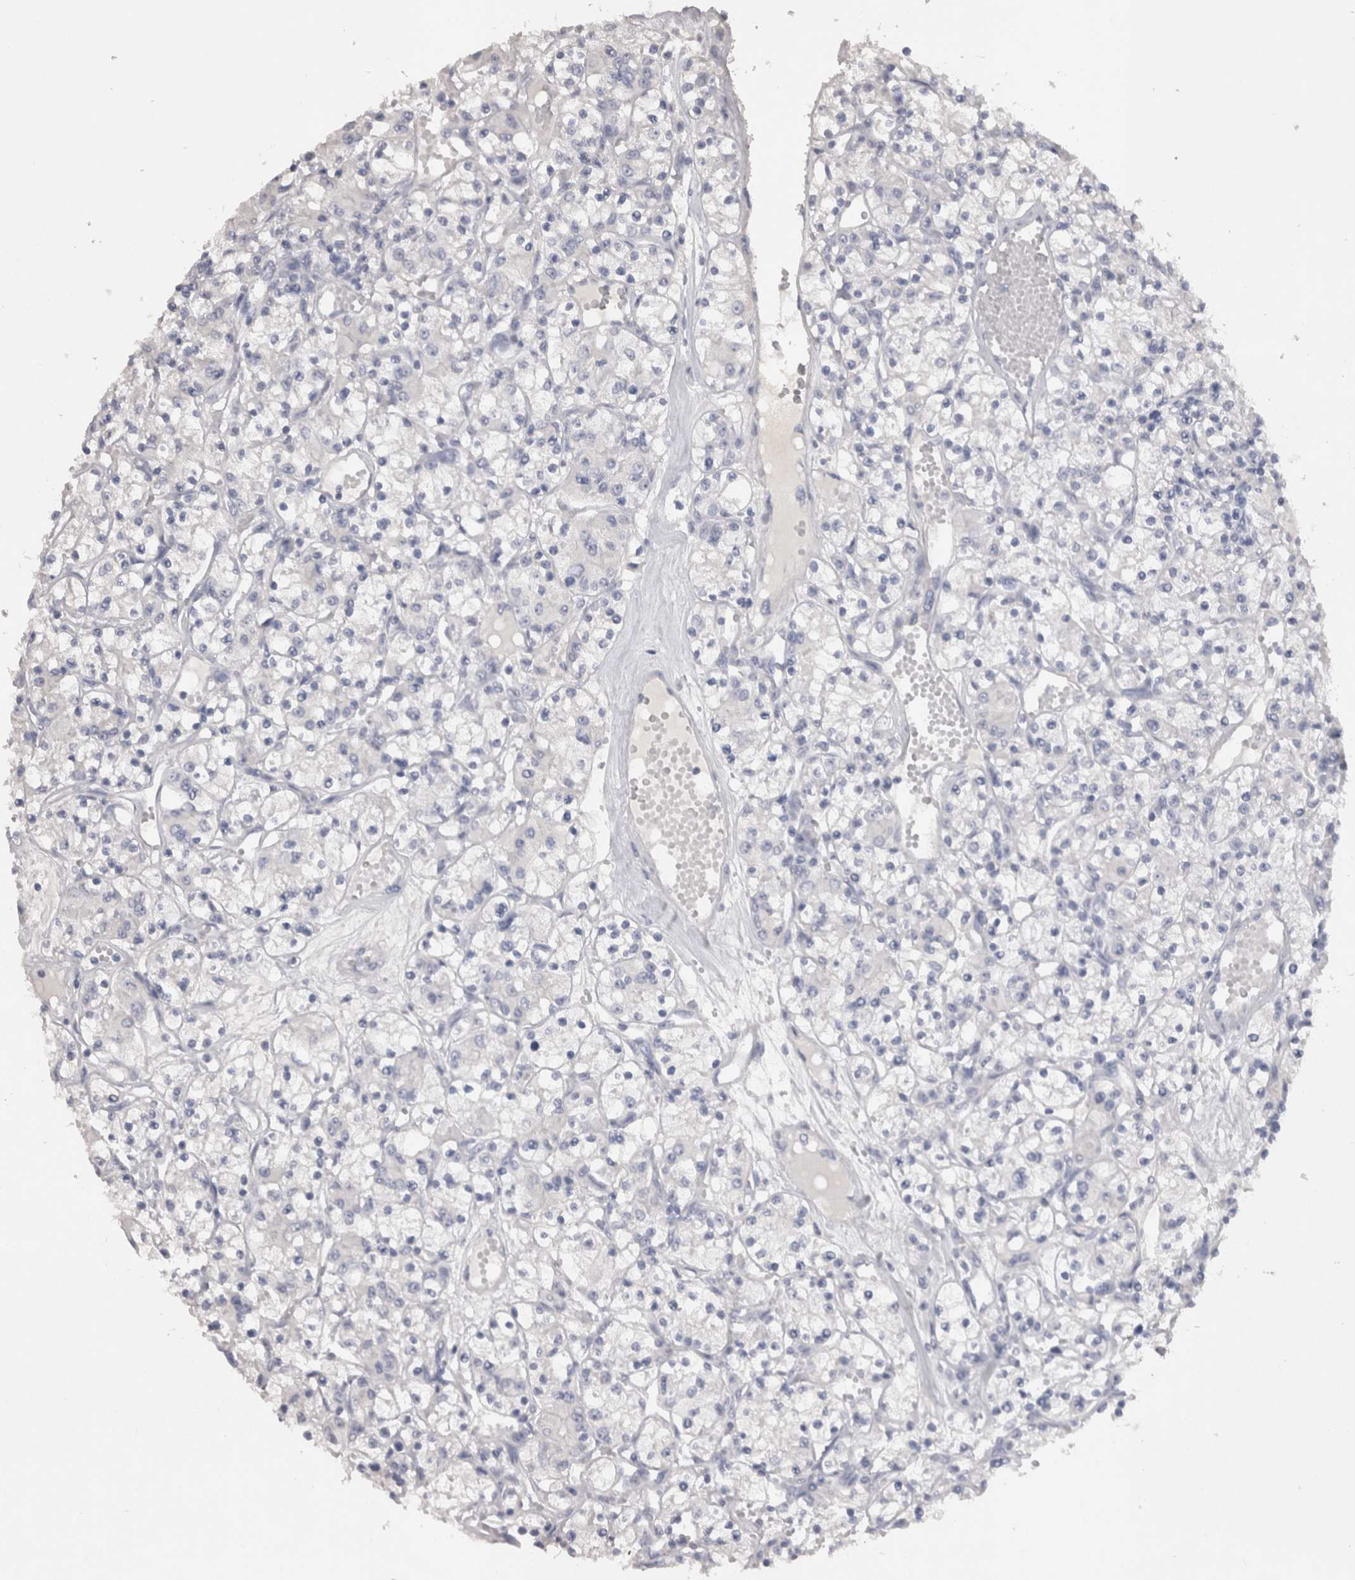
{"staining": {"intensity": "negative", "quantity": "none", "location": "none"}, "tissue": "renal cancer", "cell_type": "Tumor cells", "image_type": "cancer", "snomed": [{"axis": "morphology", "description": "Adenocarcinoma, NOS"}, {"axis": "topography", "description": "Kidney"}], "caption": "High magnification brightfield microscopy of adenocarcinoma (renal) stained with DAB (3,3'-diaminobenzidine) (brown) and counterstained with hematoxylin (blue): tumor cells show no significant positivity.", "gene": "ADAM2", "patient": {"sex": "female", "age": 59}}